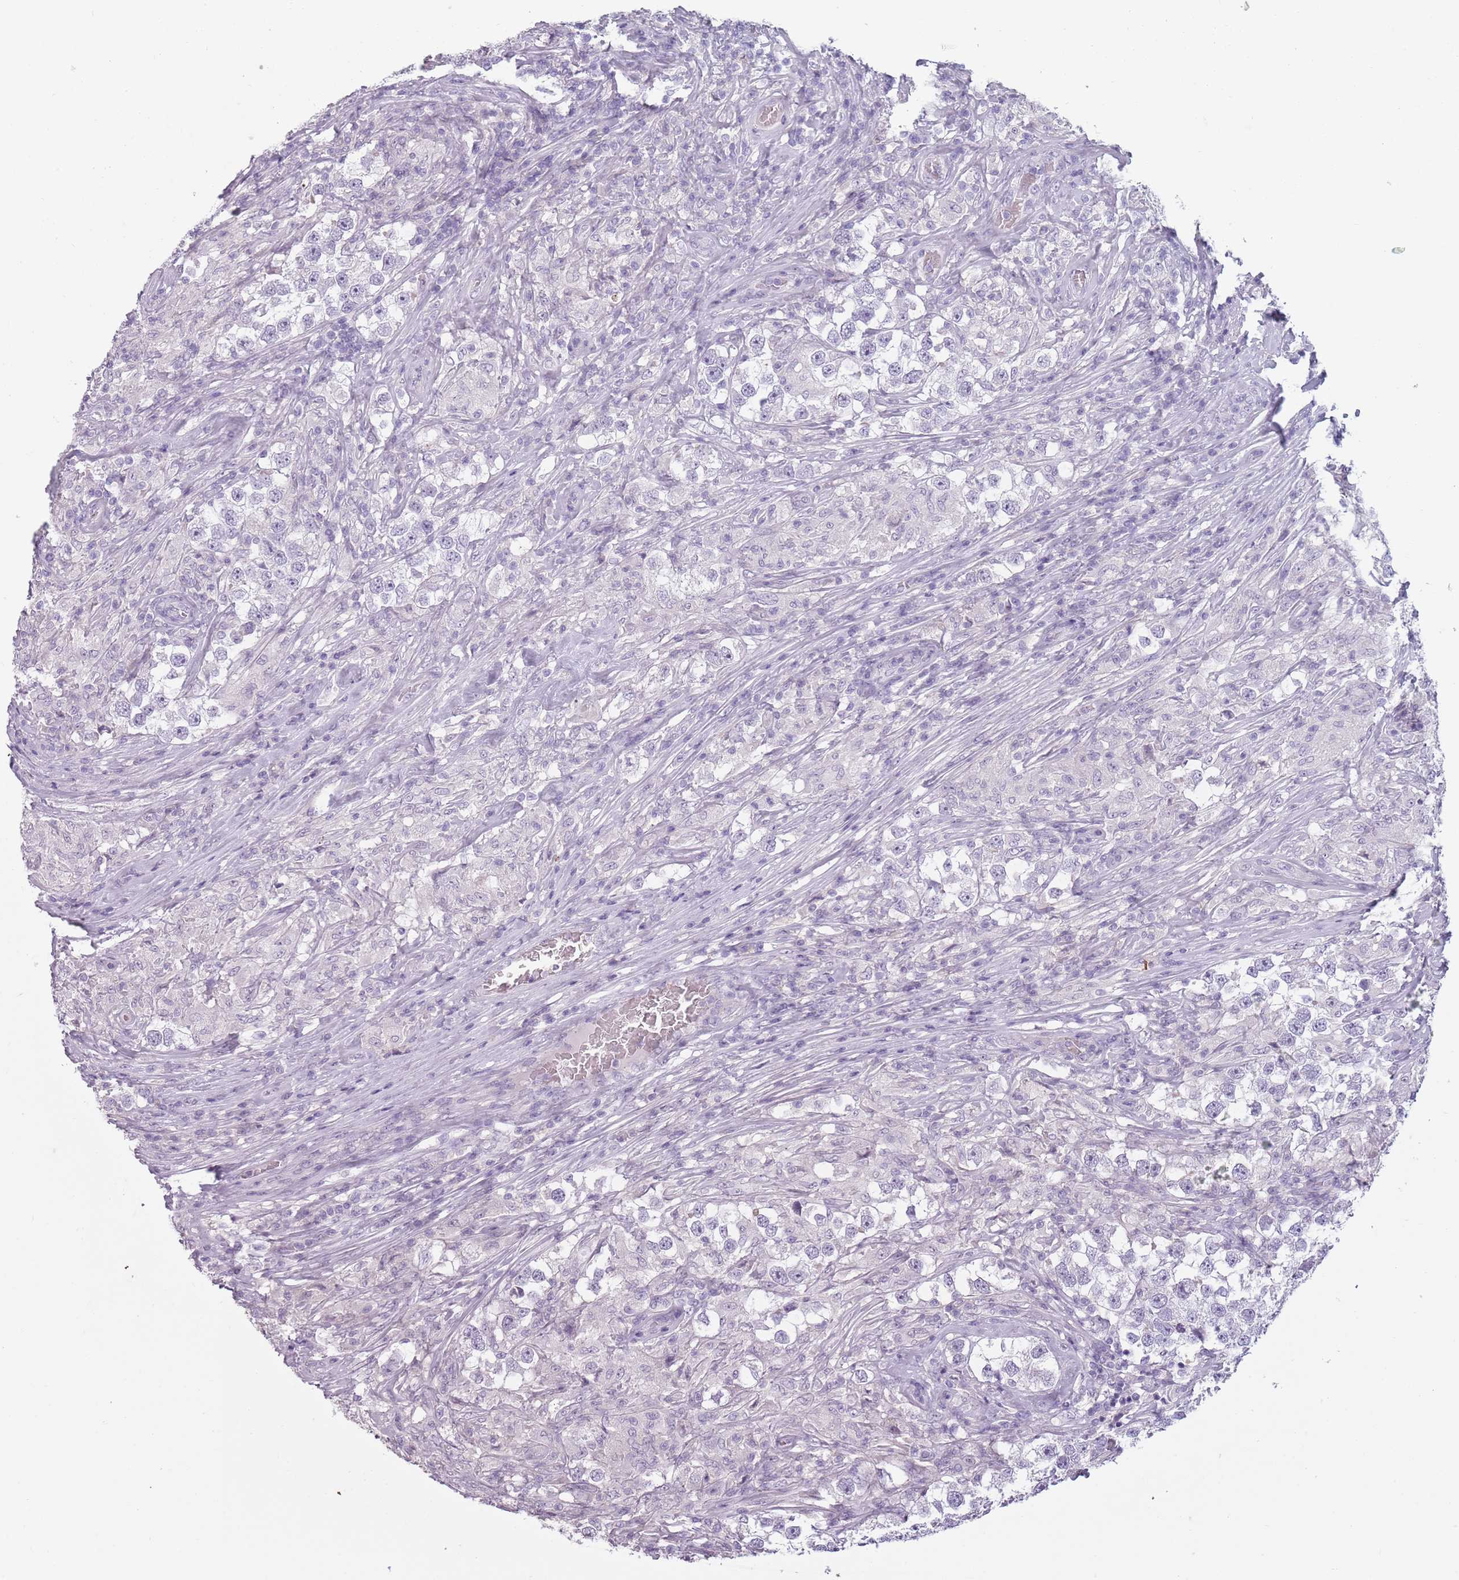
{"staining": {"intensity": "negative", "quantity": "none", "location": "none"}, "tissue": "testis cancer", "cell_type": "Tumor cells", "image_type": "cancer", "snomed": [{"axis": "morphology", "description": "Seminoma, NOS"}, {"axis": "topography", "description": "Testis"}], "caption": "IHC photomicrograph of human testis cancer (seminoma) stained for a protein (brown), which reveals no expression in tumor cells. (DAB immunohistochemistry (IHC) visualized using brightfield microscopy, high magnification).", "gene": "PIEZO1", "patient": {"sex": "male", "age": 46}}